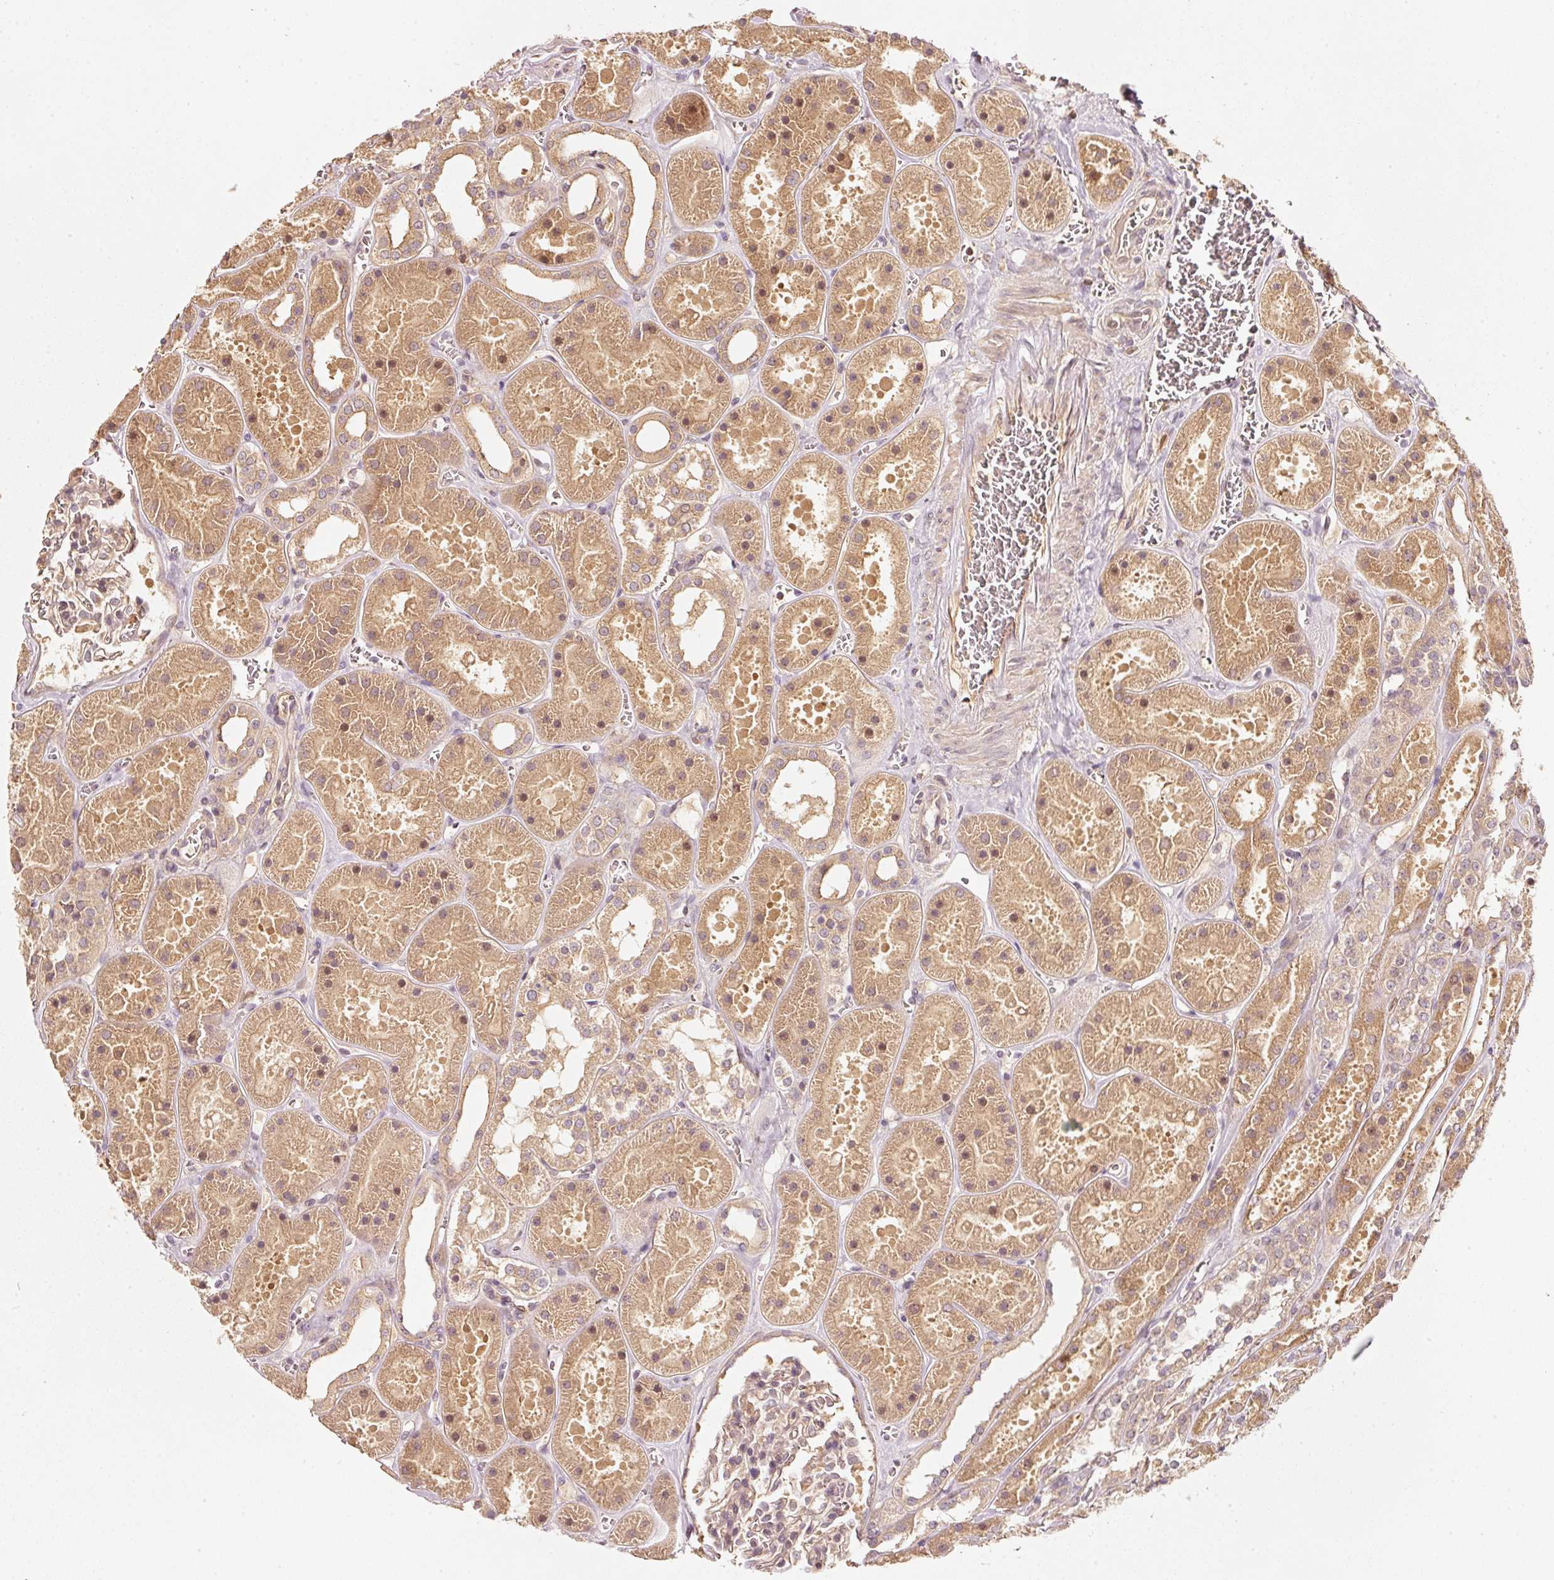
{"staining": {"intensity": "moderate", "quantity": "<25%", "location": "cytoplasmic/membranous"}, "tissue": "kidney", "cell_type": "Cells in glomeruli", "image_type": "normal", "snomed": [{"axis": "morphology", "description": "Normal tissue, NOS"}, {"axis": "topography", "description": "Kidney"}], "caption": "Protein positivity by immunohistochemistry (IHC) exhibits moderate cytoplasmic/membranous positivity in about <25% of cells in glomeruli in normal kidney.", "gene": "RRAS2", "patient": {"sex": "female", "age": 41}}